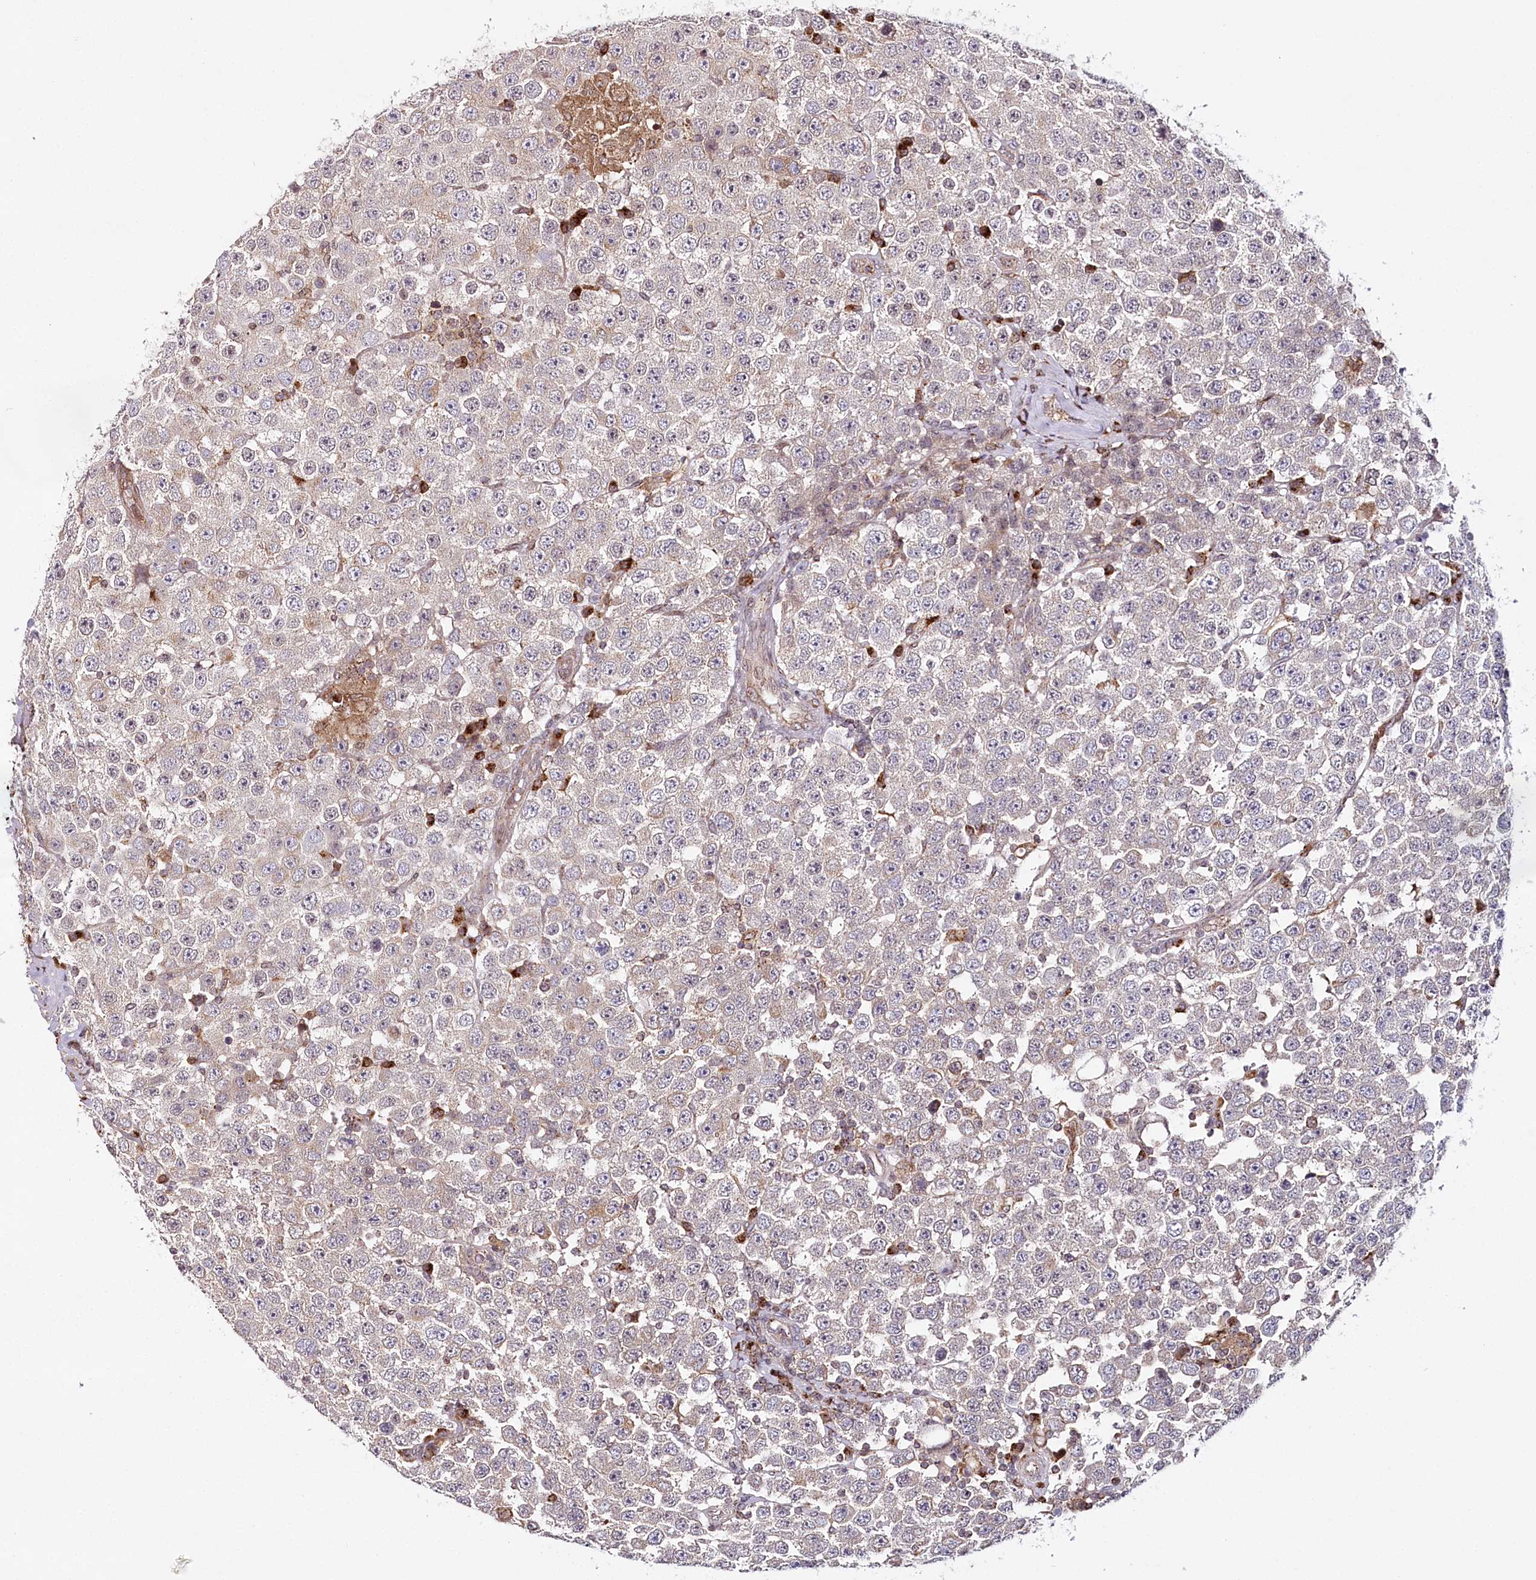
{"staining": {"intensity": "negative", "quantity": "none", "location": "none"}, "tissue": "testis cancer", "cell_type": "Tumor cells", "image_type": "cancer", "snomed": [{"axis": "morphology", "description": "Seminoma, NOS"}, {"axis": "topography", "description": "Testis"}], "caption": "DAB (3,3'-diaminobenzidine) immunohistochemical staining of seminoma (testis) demonstrates no significant positivity in tumor cells.", "gene": "COPG1", "patient": {"sex": "male", "age": 28}}